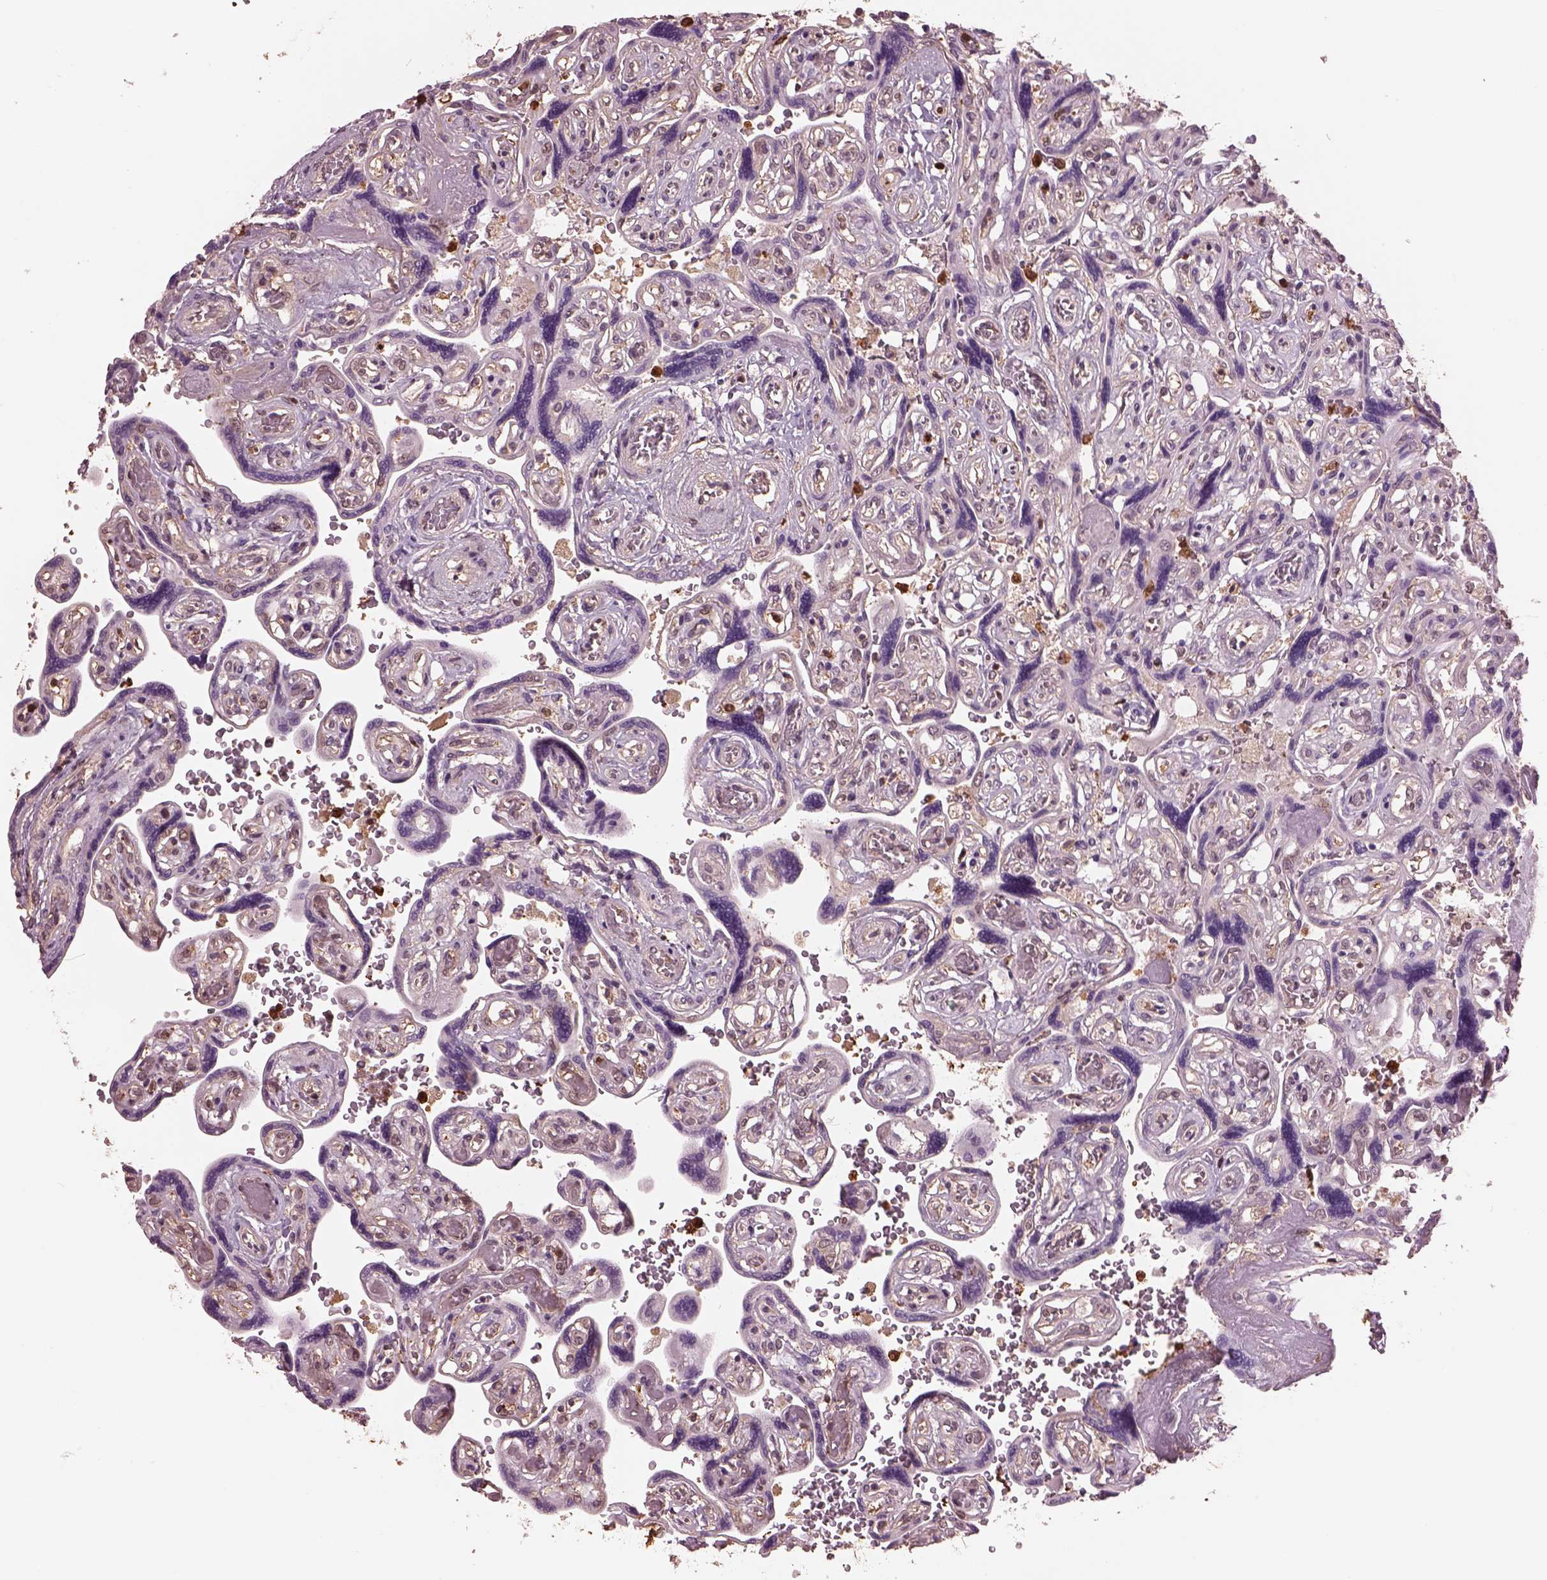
{"staining": {"intensity": "weak", "quantity": "<25%", "location": "cytoplasmic/membranous"}, "tissue": "placenta", "cell_type": "Decidual cells", "image_type": "normal", "snomed": [{"axis": "morphology", "description": "Normal tissue, NOS"}, {"axis": "topography", "description": "Placenta"}], "caption": "This is a photomicrograph of immunohistochemistry (IHC) staining of benign placenta, which shows no staining in decidual cells. (Immunohistochemistry, brightfield microscopy, high magnification).", "gene": "IL31RA", "patient": {"sex": "female", "age": 32}}